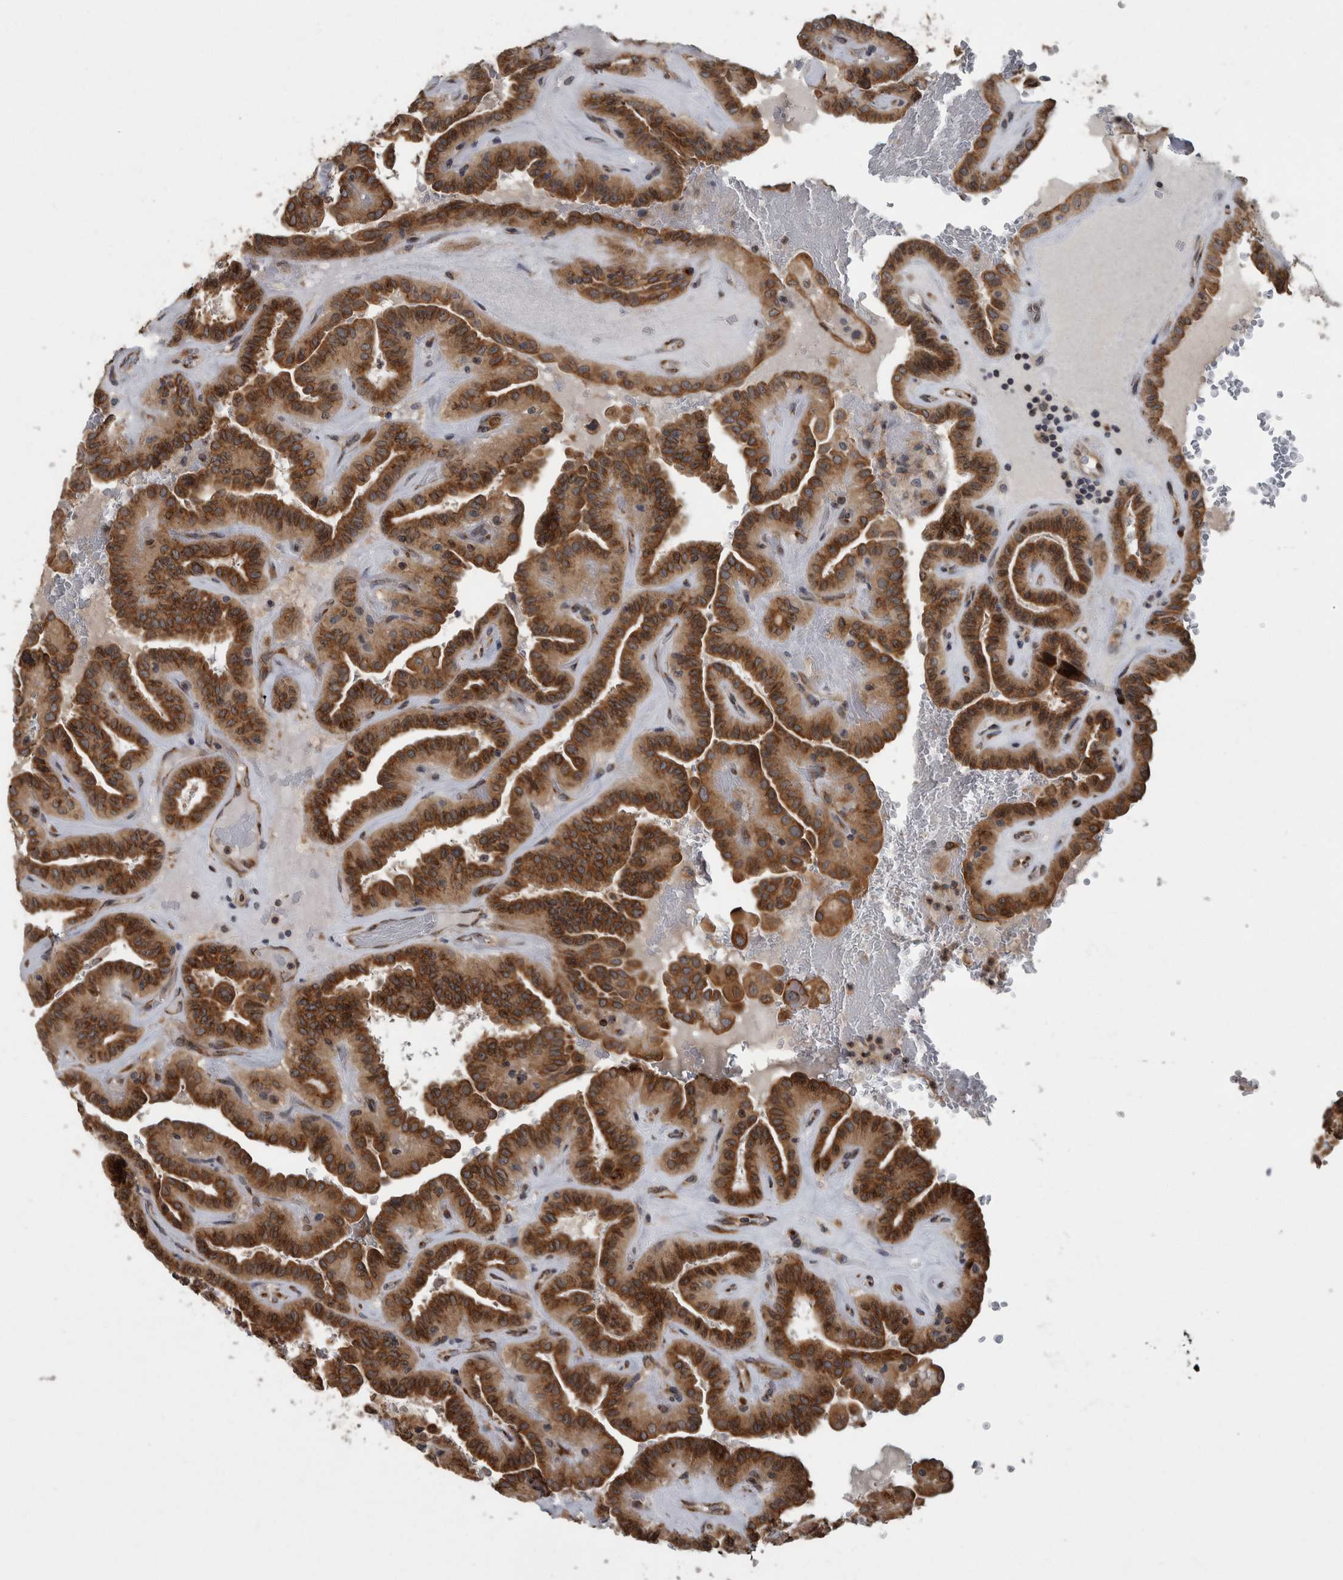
{"staining": {"intensity": "strong", "quantity": ">75%", "location": "cytoplasmic/membranous"}, "tissue": "thyroid cancer", "cell_type": "Tumor cells", "image_type": "cancer", "snomed": [{"axis": "morphology", "description": "Papillary adenocarcinoma, NOS"}, {"axis": "topography", "description": "Thyroid gland"}], "caption": "DAB (3,3'-diaminobenzidine) immunohistochemical staining of human thyroid cancer (papillary adenocarcinoma) displays strong cytoplasmic/membranous protein staining in approximately >75% of tumor cells. The staining is performed using DAB brown chromogen to label protein expression. The nuclei are counter-stained blue using hematoxylin.", "gene": "LMAN2L", "patient": {"sex": "male", "age": 77}}